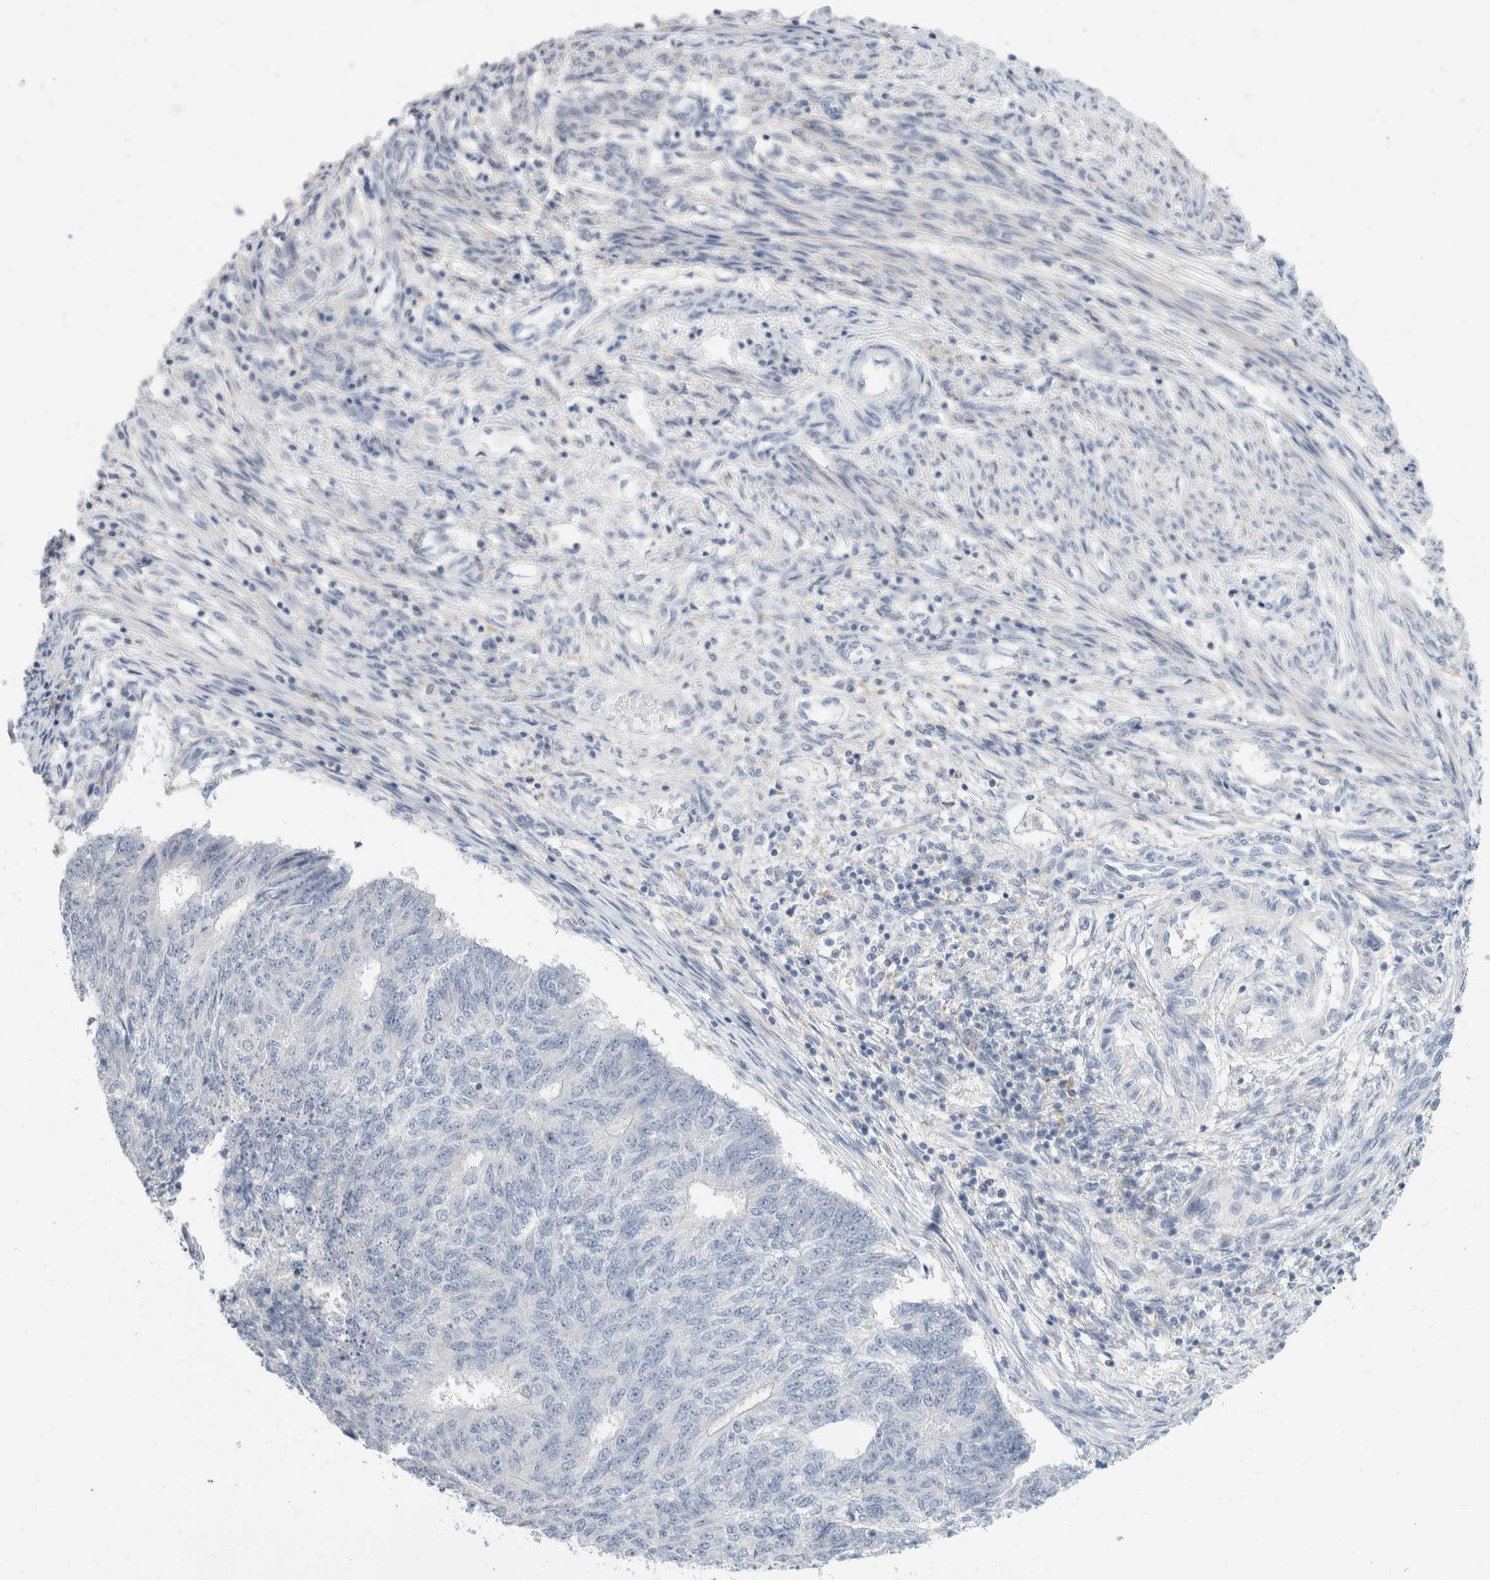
{"staining": {"intensity": "negative", "quantity": "none", "location": "none"}, "tissue": "endometrial cancer", "cell_type": "Tumor cells", "image_type": "cancer", "snomed": [{"axis": "morphology", "description": "Adenocarcinoma, NOS"}, {"axis": "topography", "description": "Endometrium"}], "caption": "Immunohistochemistry of human endometrial adenocarcinoma demonstrates no staining in tumor cells.", "gene": "ADAM30", "patient": {"sex": "female", "age": 32}}